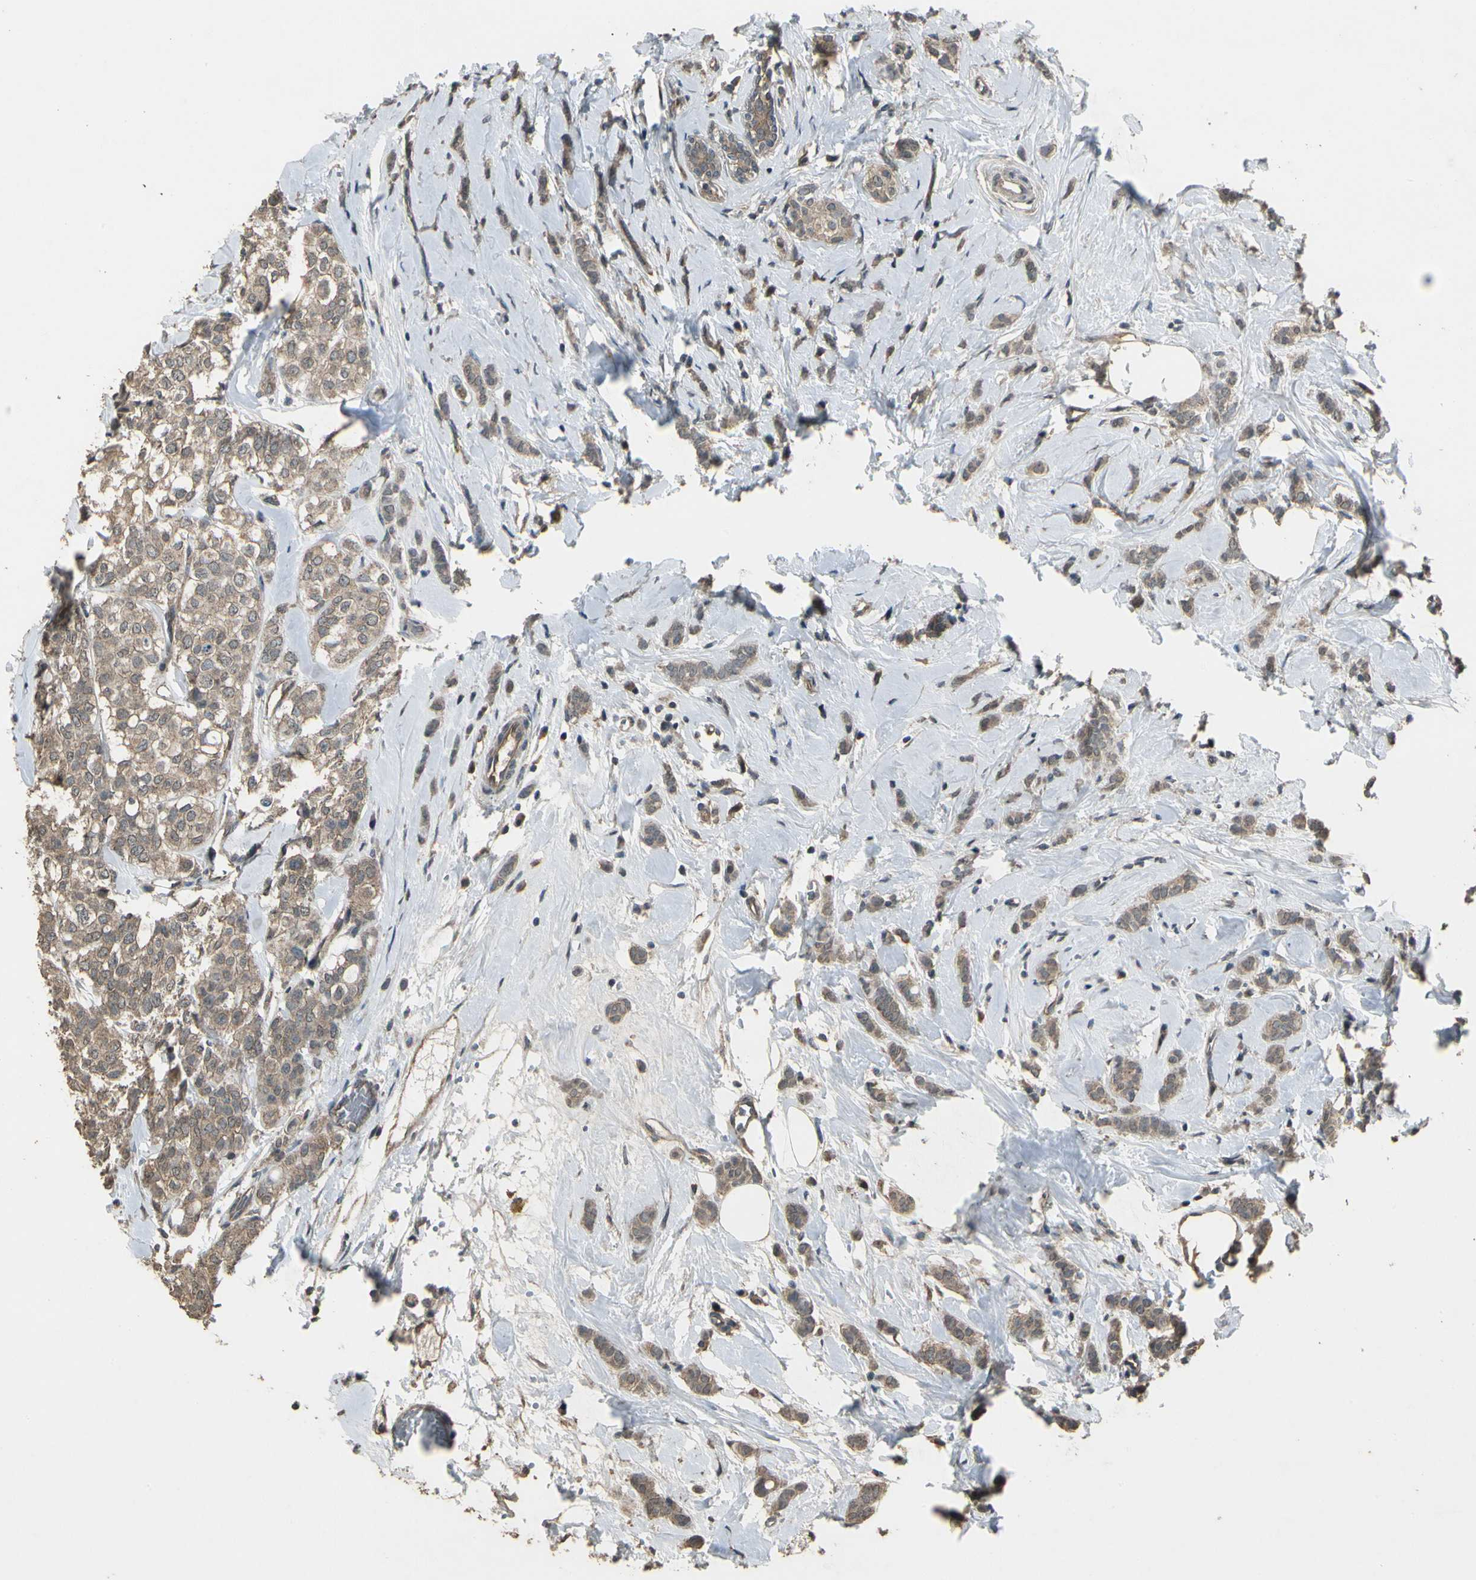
{"staining": {"intensity": "weak", "quantity": ">75%", "location": "cytoplasmic/membranous"}, "tissue": "breast cancer", "cell_type": "Tumor cells", "image_type": "cancer", "snomed": [{"axis": "morphology", "description": "Lobular carcinoma"}, {"axis": "topography", "description": "Breast"}], "caption": "An immunohistochemistry (IHC) photomicrograph of neoplastic tissue is shown. Protein staining in brown shows weak cytoplasmic/membranous positivity in lobular carcinoma (breast) within tumor cells.", "gene": "RNF180", "patient": {"sex": "female", "age": 60}}